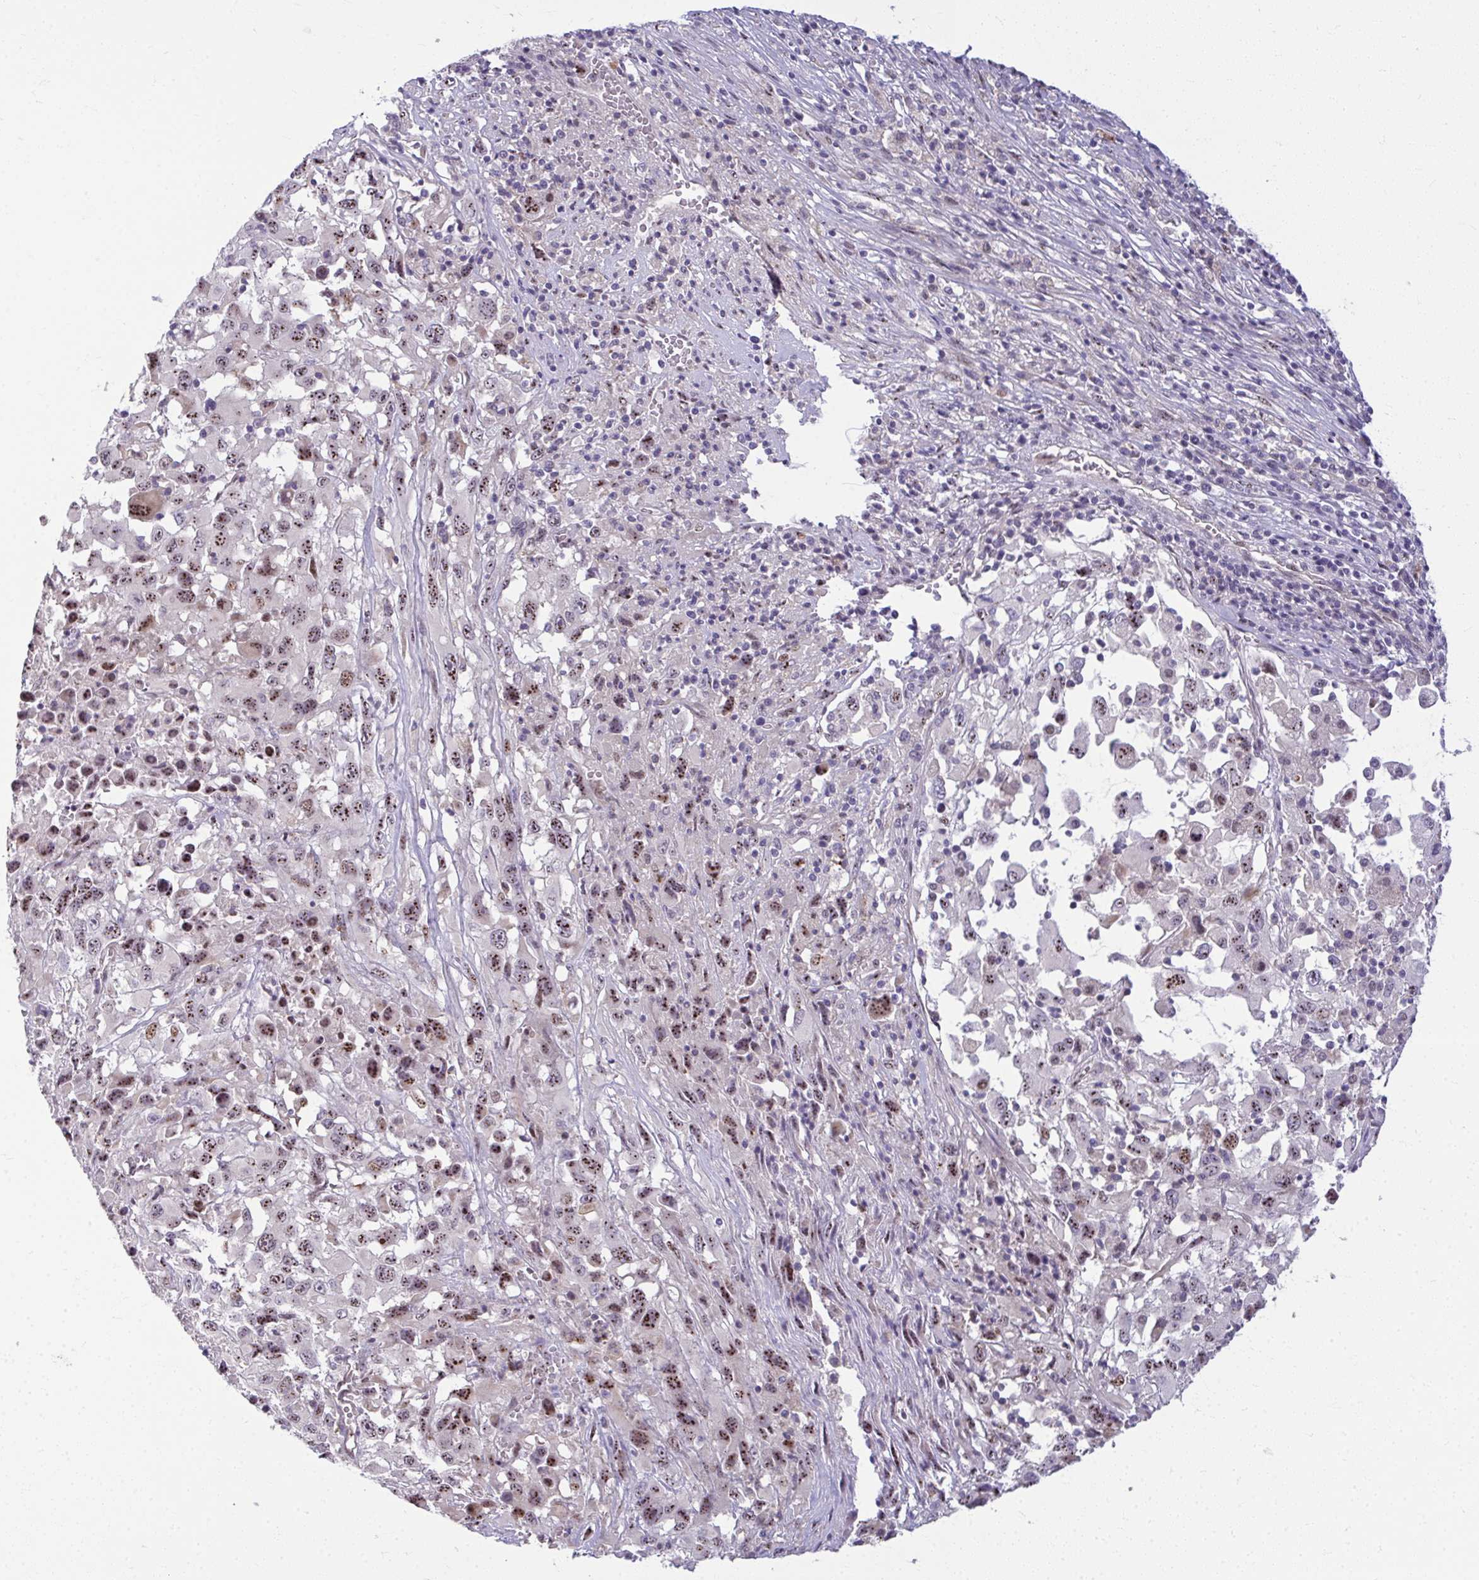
{"staining": {"intensity": "moderate", "quantity": "25%-75%", "location": "nuclear"}, "tissue": "melanoma", "cell_type": "Tumor cells", "image_type": "cancer", "snomed": [{"axis": "morphology", "description": "Malignant melanoma, Metastatic site"}, {"axis": "topography", "description": "Soft tissue"}], "caption": "Malignant melanoma (metastatic site) stained with a protein marker demonstrates moderate staining in tumor cells.", "gene": "ODF1", "patient": {"sex": "male", "age": 50}}